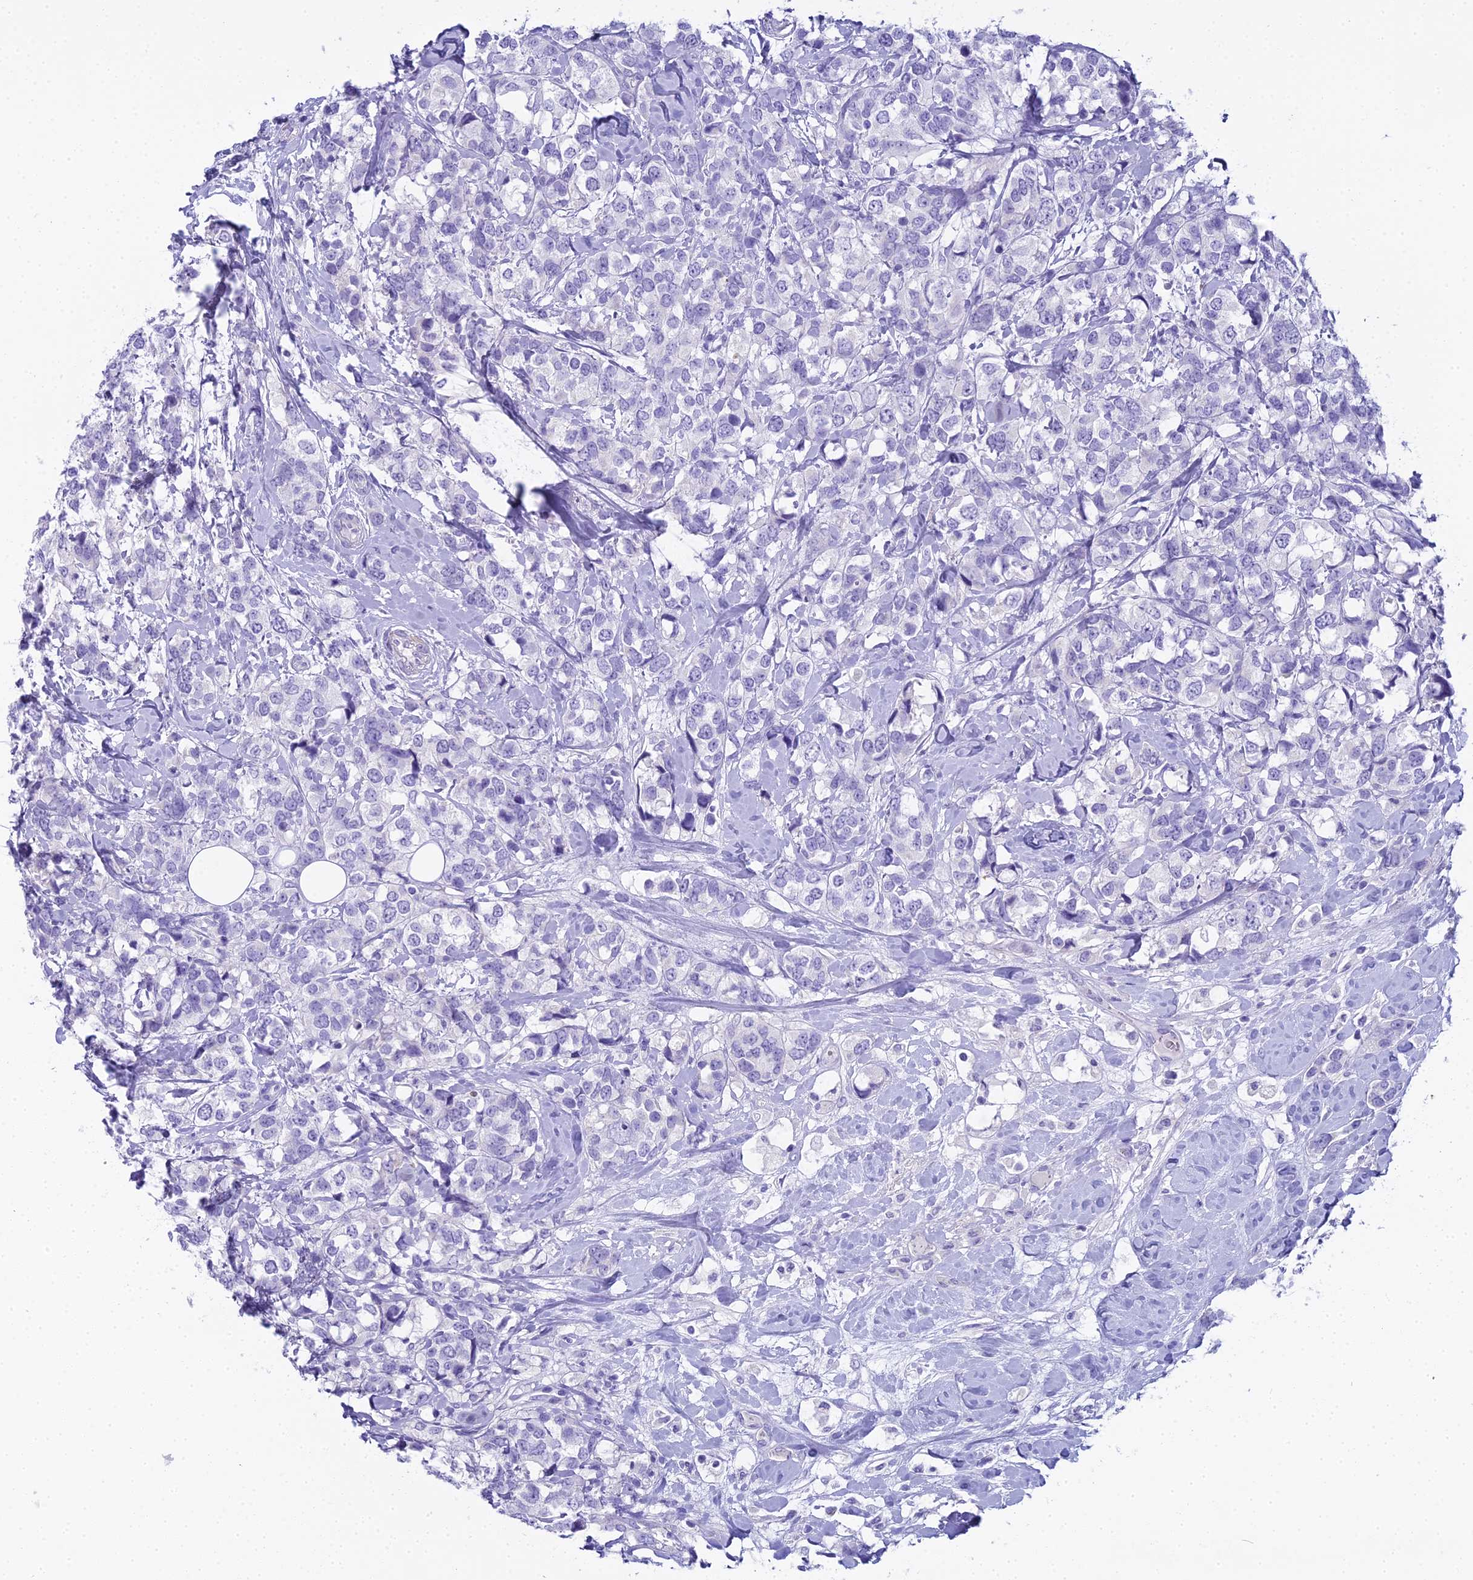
{"staining": {"intensity": "negative", "quantity": "none", "location": "none"}, "tissue": "breast cancer", "cell_type": "Tumor cells", "image_type": "cancer", "snomed": [{"axis": "morphology", "description": "Lobular carcinoma"}, {"axis": "topography", "description": "Breast"}], "caption": "This is a image of immunohistochemistry (IHC) staining of lobular carcinoma (breast), which shows no positivity in tumor cells.", "gene": "UNC80", "patient": {"sex": "female", "age": 59}}